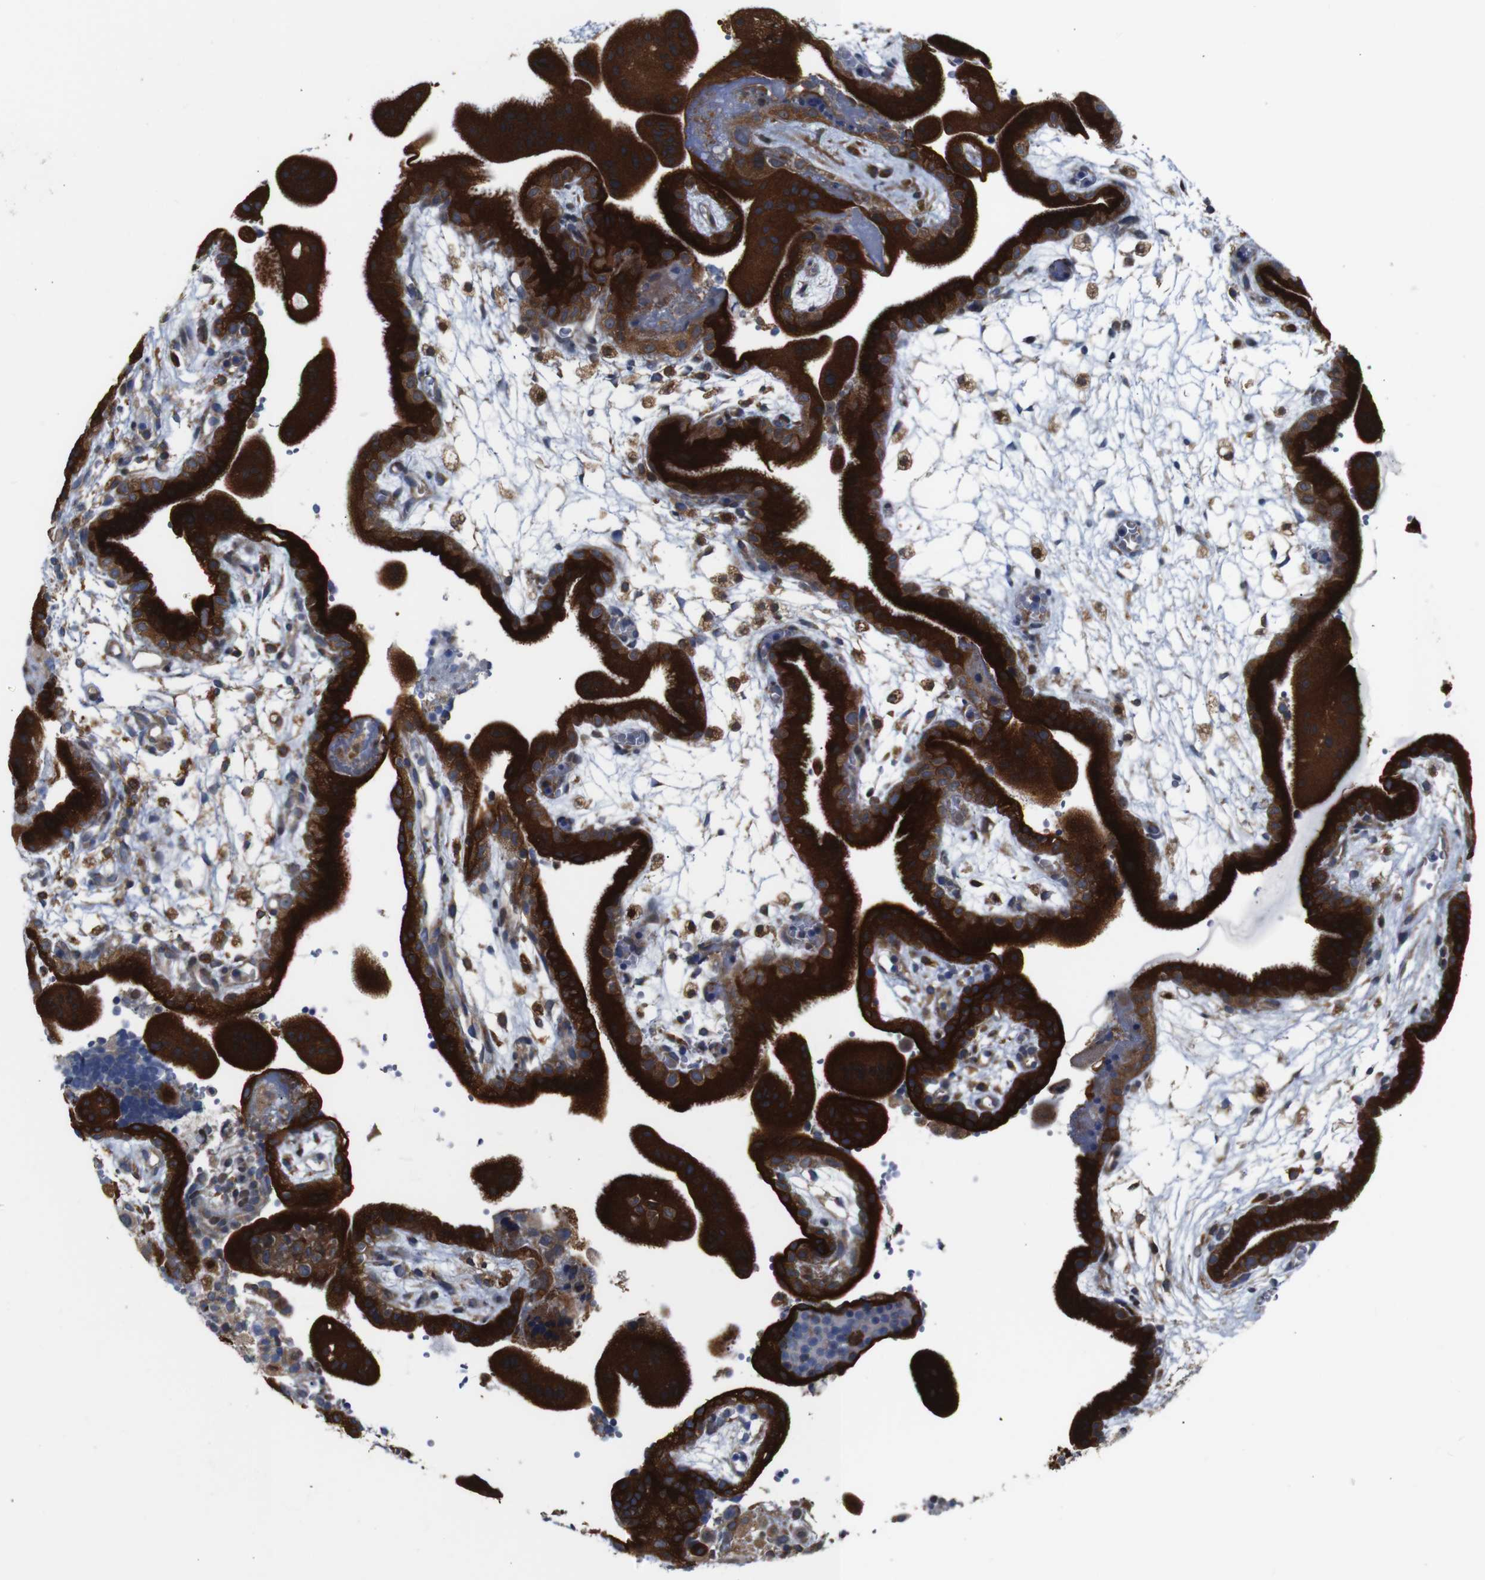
{"staining": {"intensity": "strong", "quantity": ">75%", "location": "cytoplasmic/membranous"}, "tissue": "placenta", "cell_type": "Trophoblastic cells", "image_type": "normal", "snomed": [{"axis": "morphology", "description": "Normal tissue, NOS"}, {"axis": "topography", "description": "Placenta"}], "caption": "Protein analysis of benign placenta displays strong cytoplasmic/membranous positivity in about >75% of trophoblastic cells.", "gene": "PTPN1", "patient": {"sex": "female", "age": 18}}